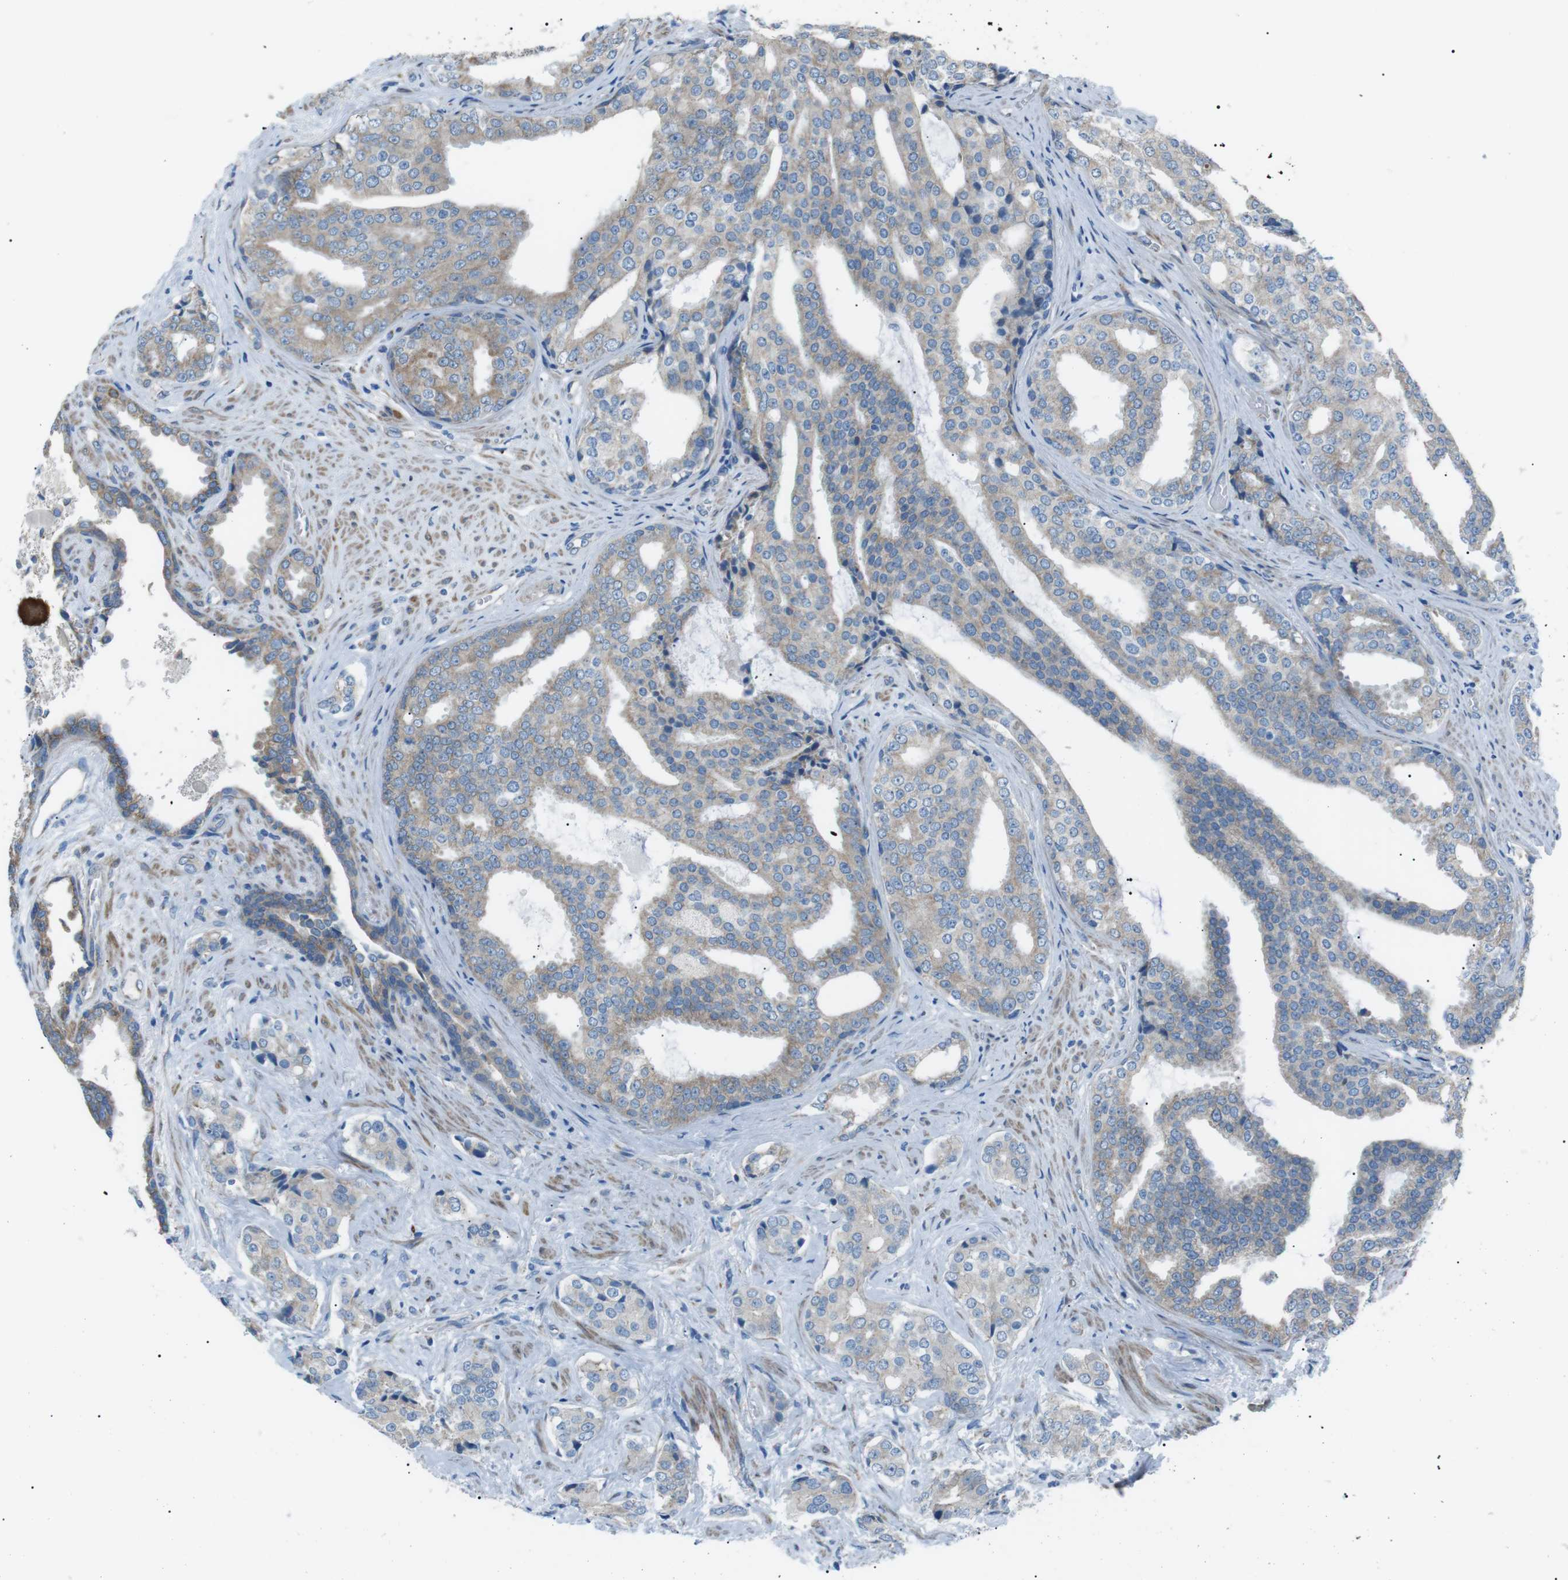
{"staining": {"intensity": "moderate", "quantity": "25%-75%", "location": "cytoplasmic/membranous"}, "tissue": "prostate cancer", "cell_type": "Tumor cells", "image_type": "cancer", "snomed": [{"axis": "morphology", "description": "Adenocarcinoma, High grade"}, {"axis": "topography", "description": "Prostate"}], "caption": "Prostate adenocarcinoma (high-grade) stained with DAB IHC displays medium levels of moderate cytoplasmic/membranous positivity in about 25%-75% of tumor cells. (DAB = brown stain, brightfield microscopy at high magnification).", "gene": "MTARC2", "patient": {"sex": "male", "age": 71}}